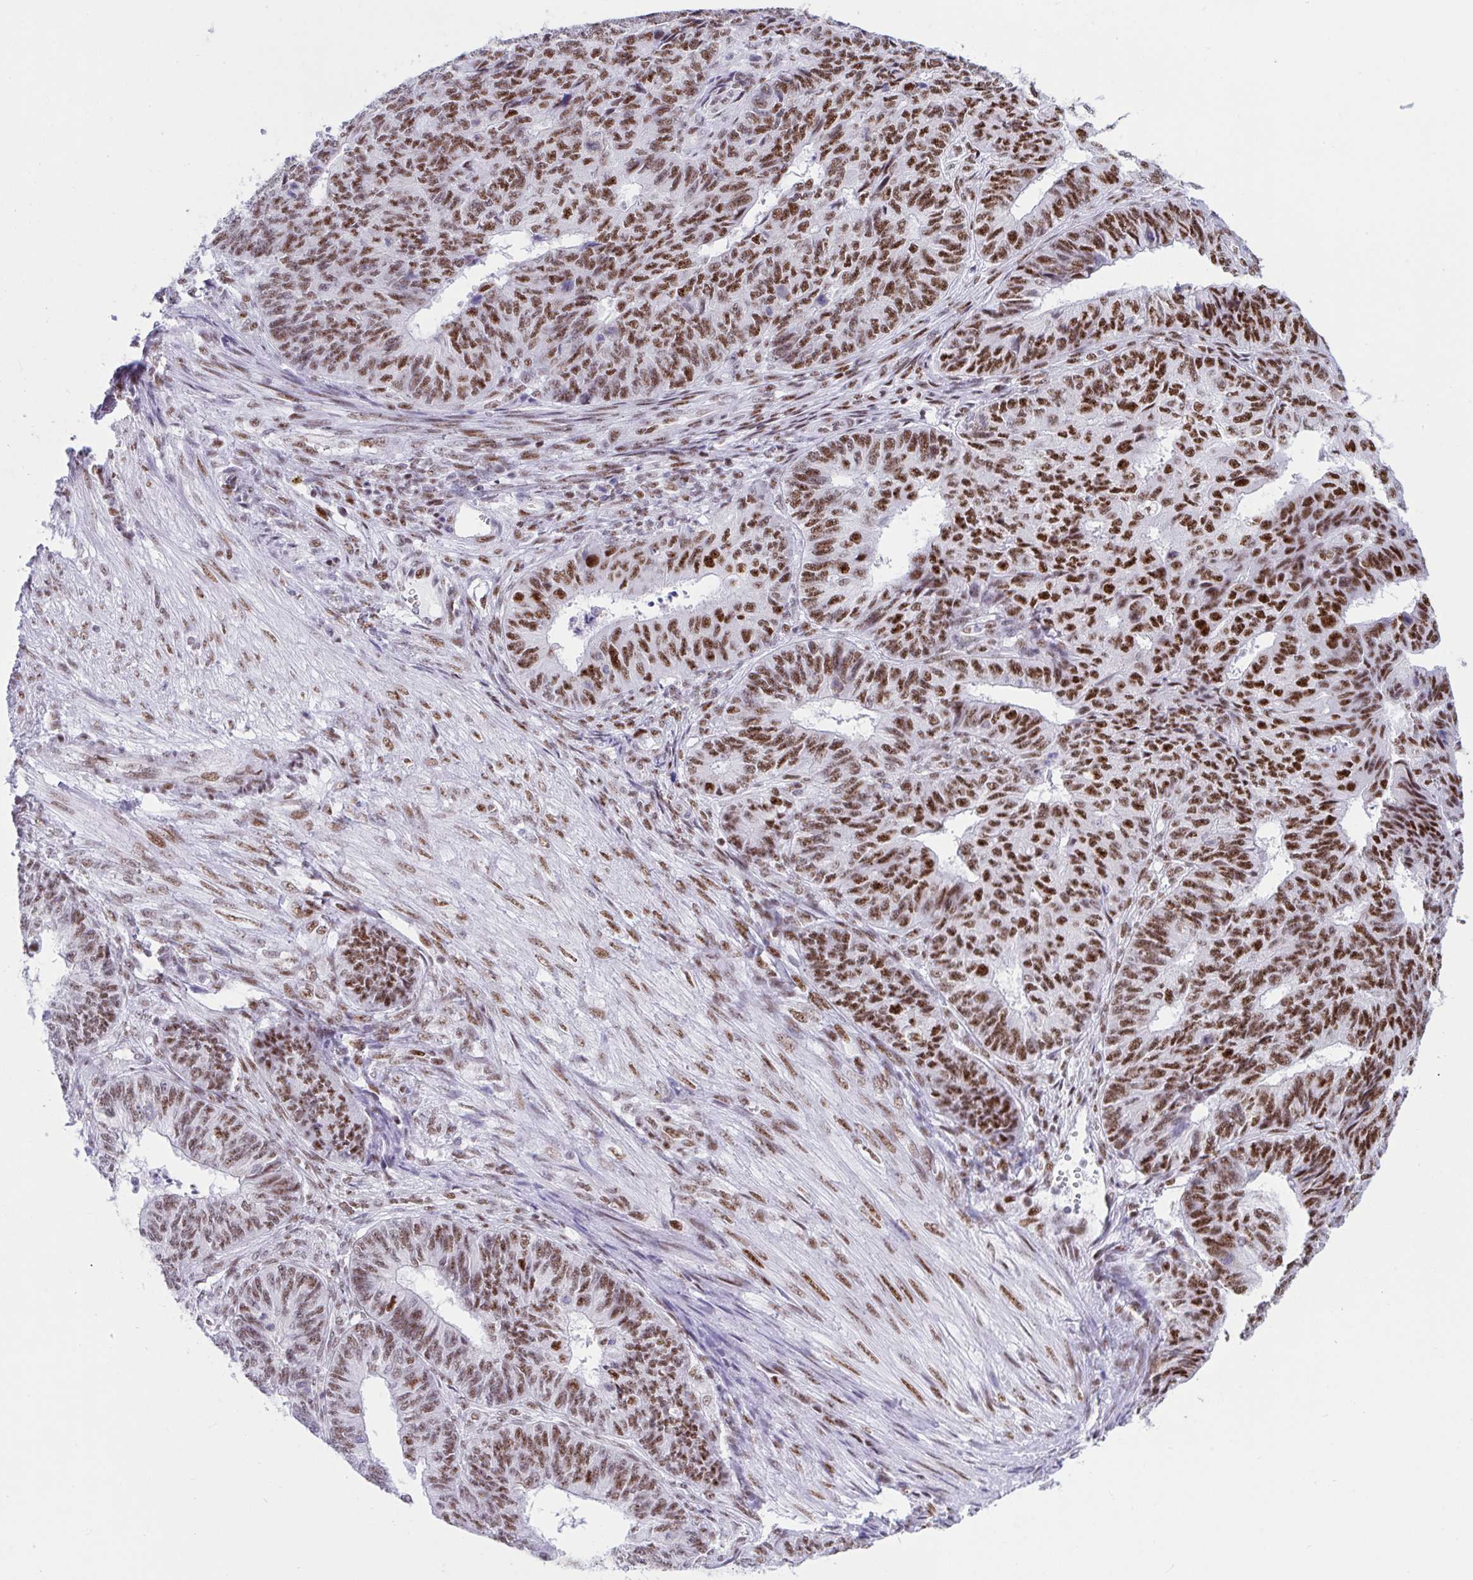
{"staining": {"intensity": "strong", "quantity": "25%-75%", "location": "nuclear"}, "tissue": "endometrial cancer", "cell_type": "Tumor cells", "image_type": "cancer", "snomed": [{"axis": "morphology", "description": "Adenocarcinoma, NOS"}, {"axis": "topography", "description": "Endometrium"}], "caption": "A brown stain labels strong nuclear positivity of a protein in endometrial cancer tumor cells.", "gene": "IKZF2", "patient": {"sex": "female", "age": 32}}